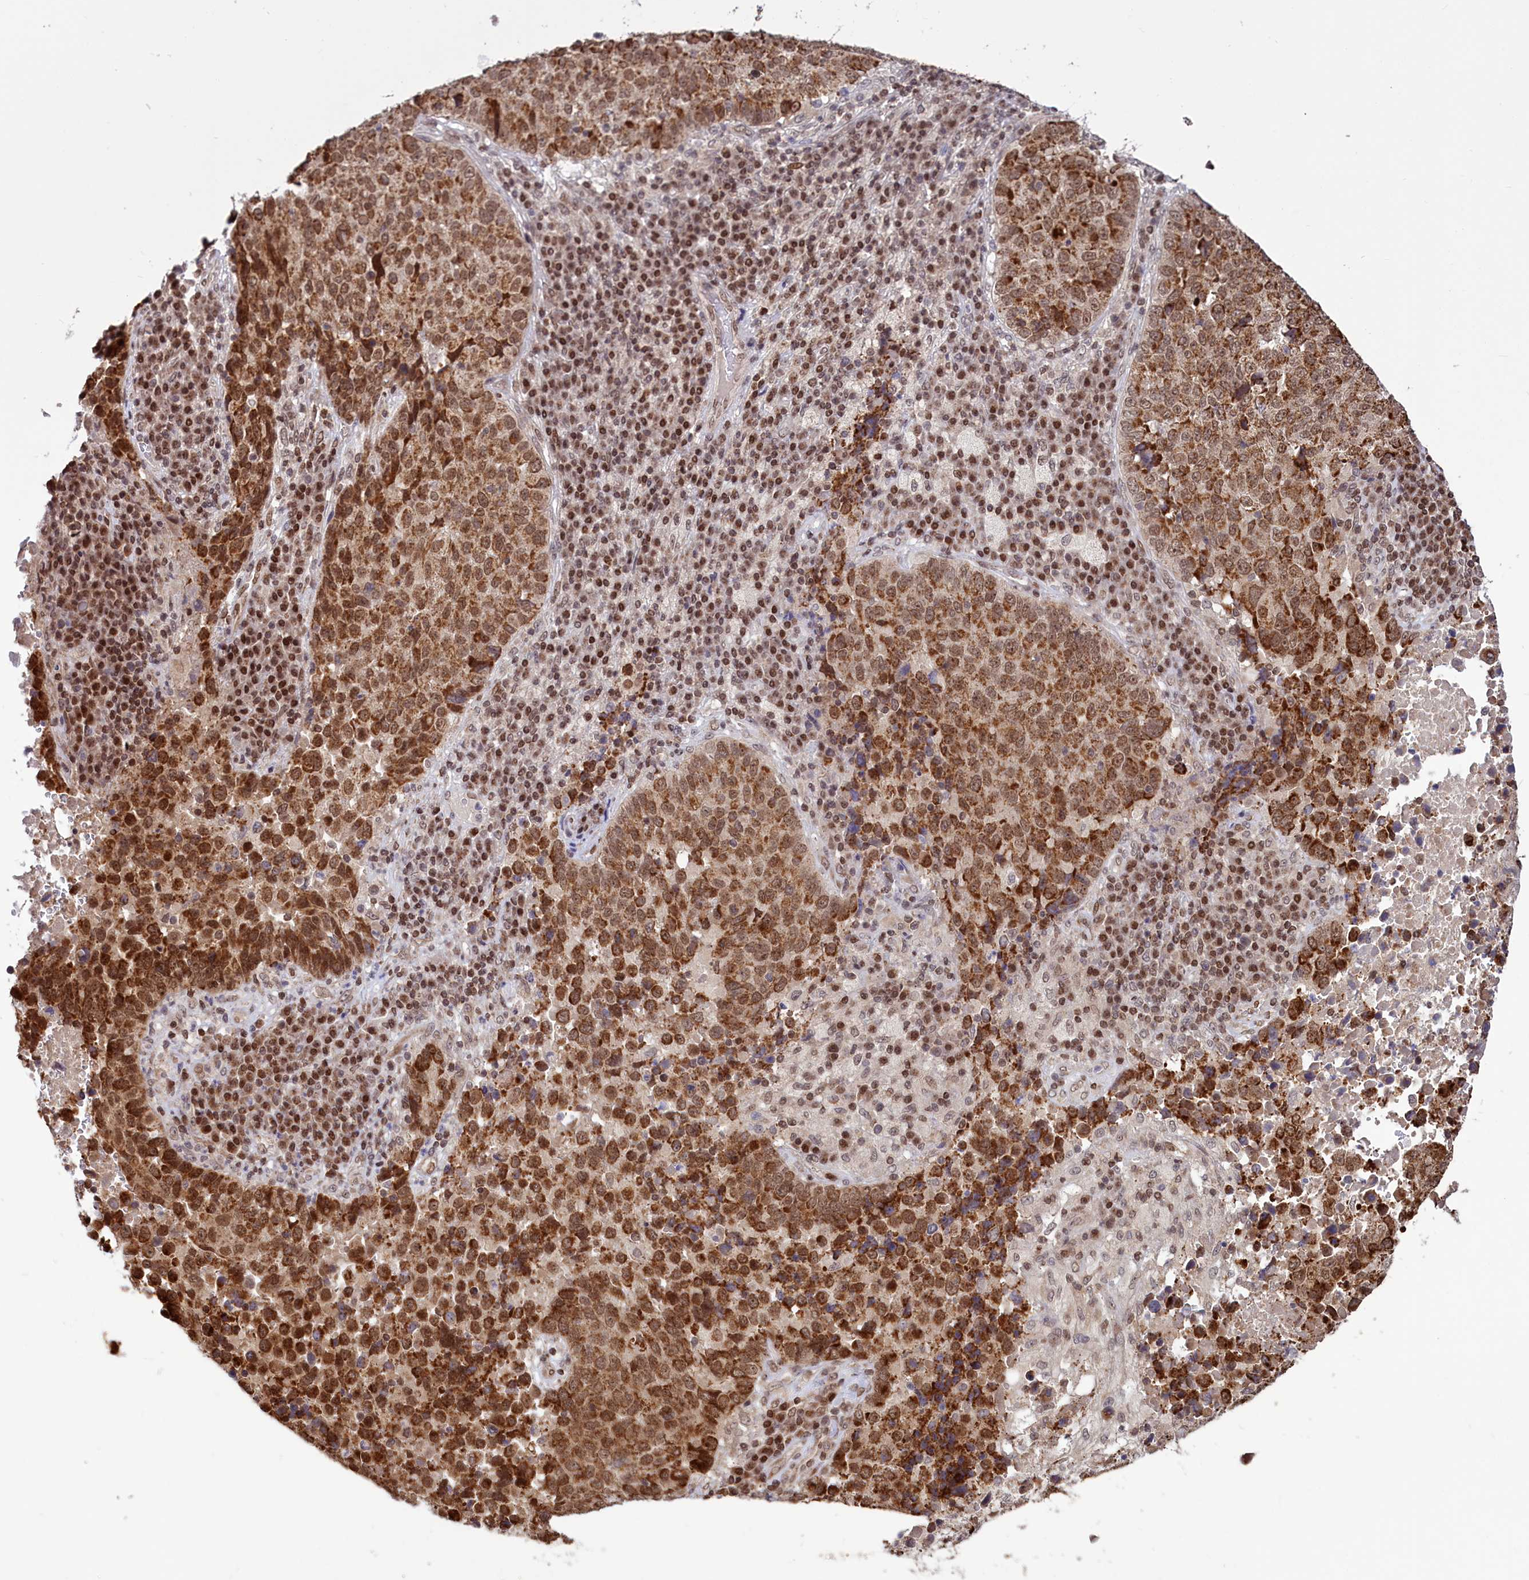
{"staining": {"intensity": "strong", "quantity": ">75%", "location": "cytoplasmic/membranous,nuclear"}, "tissue": "lung cancer", "cell_type": "Tumor cells", "image_type": "cancer", "snomed": [{"axis": "morphology", "description": "Squamous cell carcinoma, NOS"}, {"axis": "topography", "description": "Lung"}], "caption": "Immunohistochemical staining of human lung squamous cell carcinoma demonstrates high levels of strong cytoplasmic/membranous and nuclear staining in about >75% of tumor cells. (DAB = brown stain, brightfield microscopy at high magnification).", "gene": "PHC3", "patient": {"sex": "male", "age": 73}}